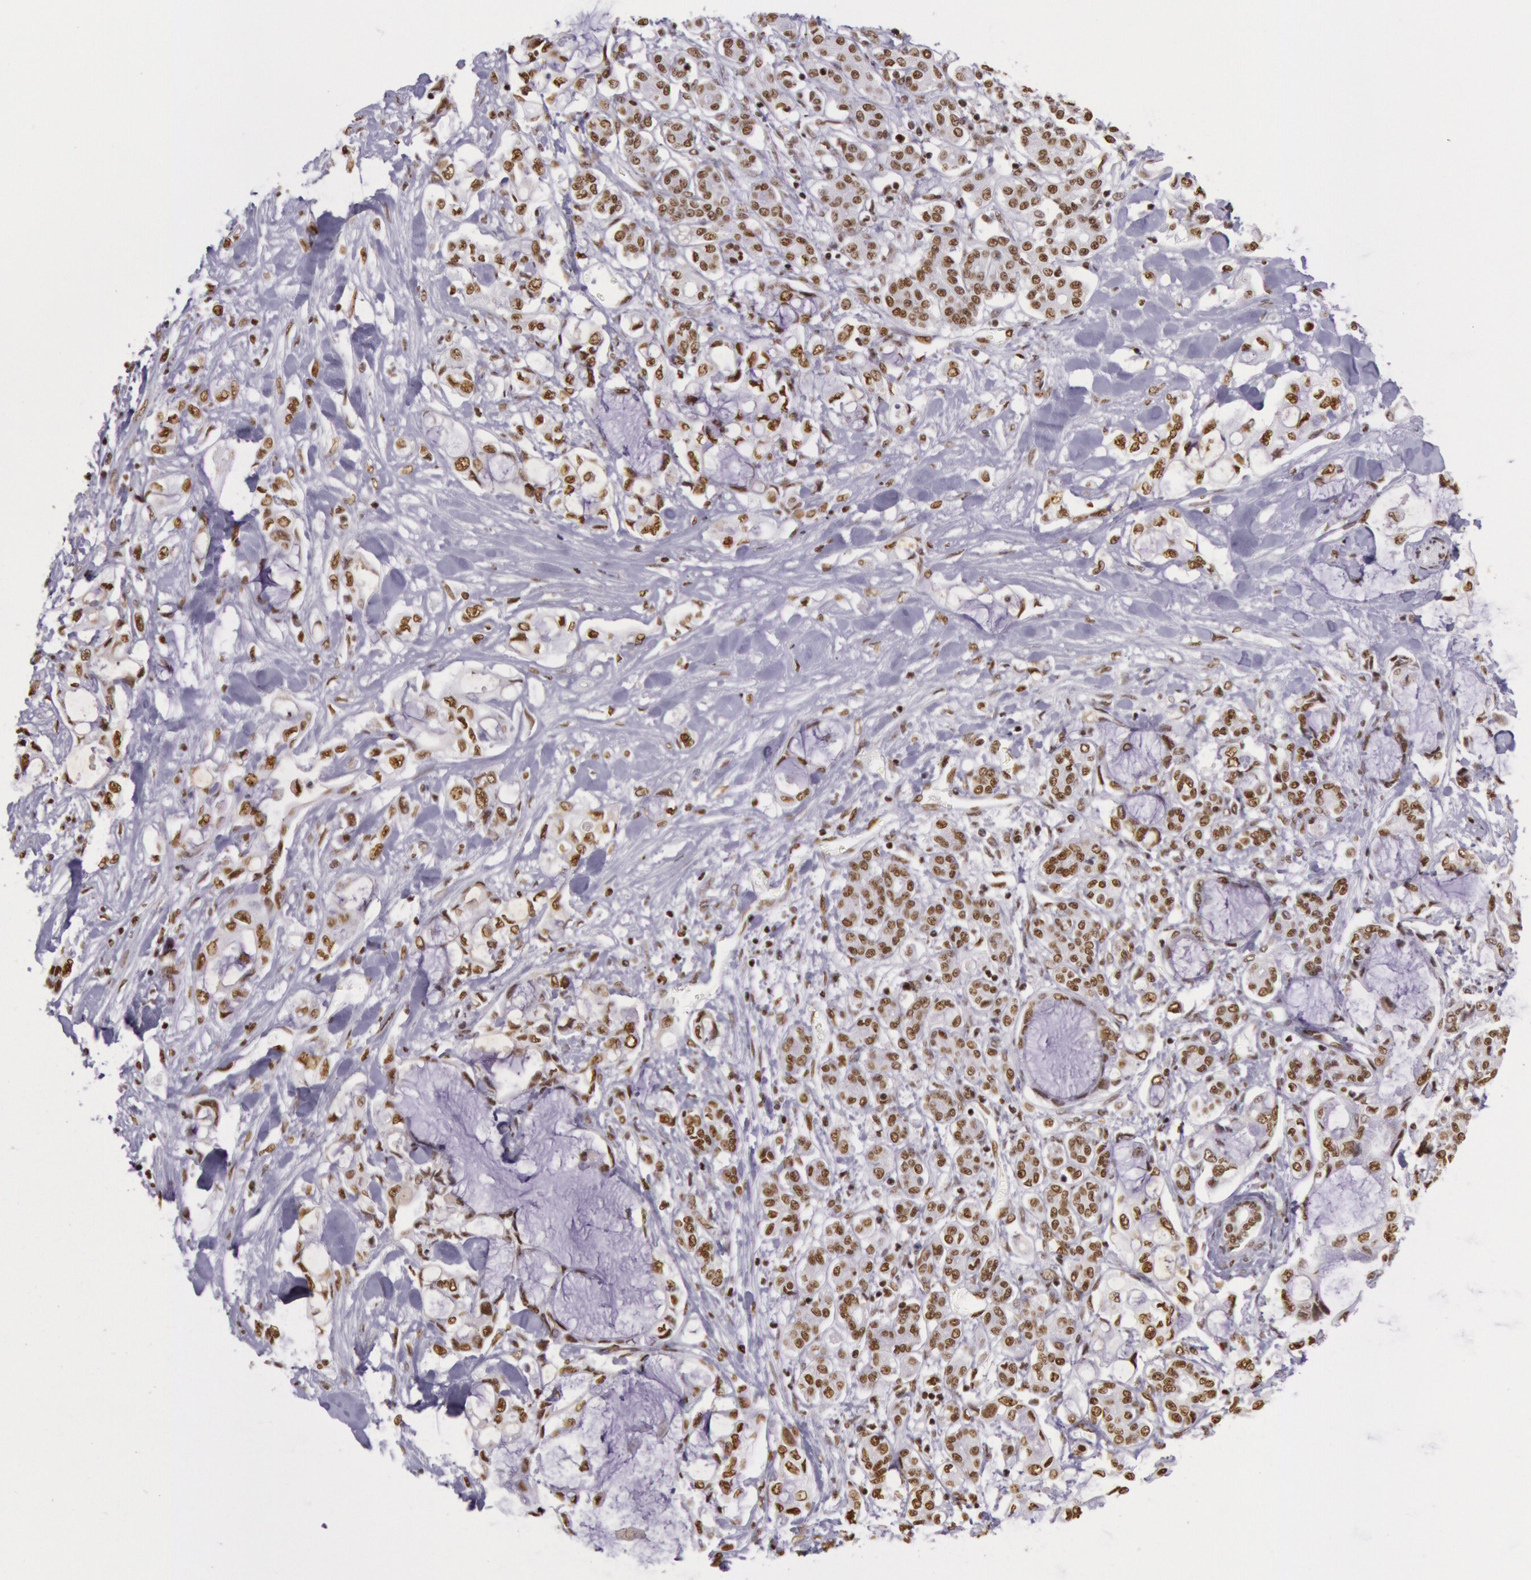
{"staining": {"intensity": "weak", "quantity": ">75%", "location": "nuclear"}, "tissue": "pancreatic cancer", "cell_type": "Tumor cells", "image_type": "cancer", "snomed": [{"axis": "morphology", "description": "Adenocarcinoma, NOS"}, {"axis": "topography", "description": "Pancreas"}], "caption": "Immunohistochemical staining of human pancreatic adenocarcinoma shows weak nuclear protein positivity in approximately >75% of tumor cells. (DAB IHC, brown staining for protein, blue staining for nuclei).", "gene": "HNRNPH2", "patient": {"sex": "female", "age": 70}}